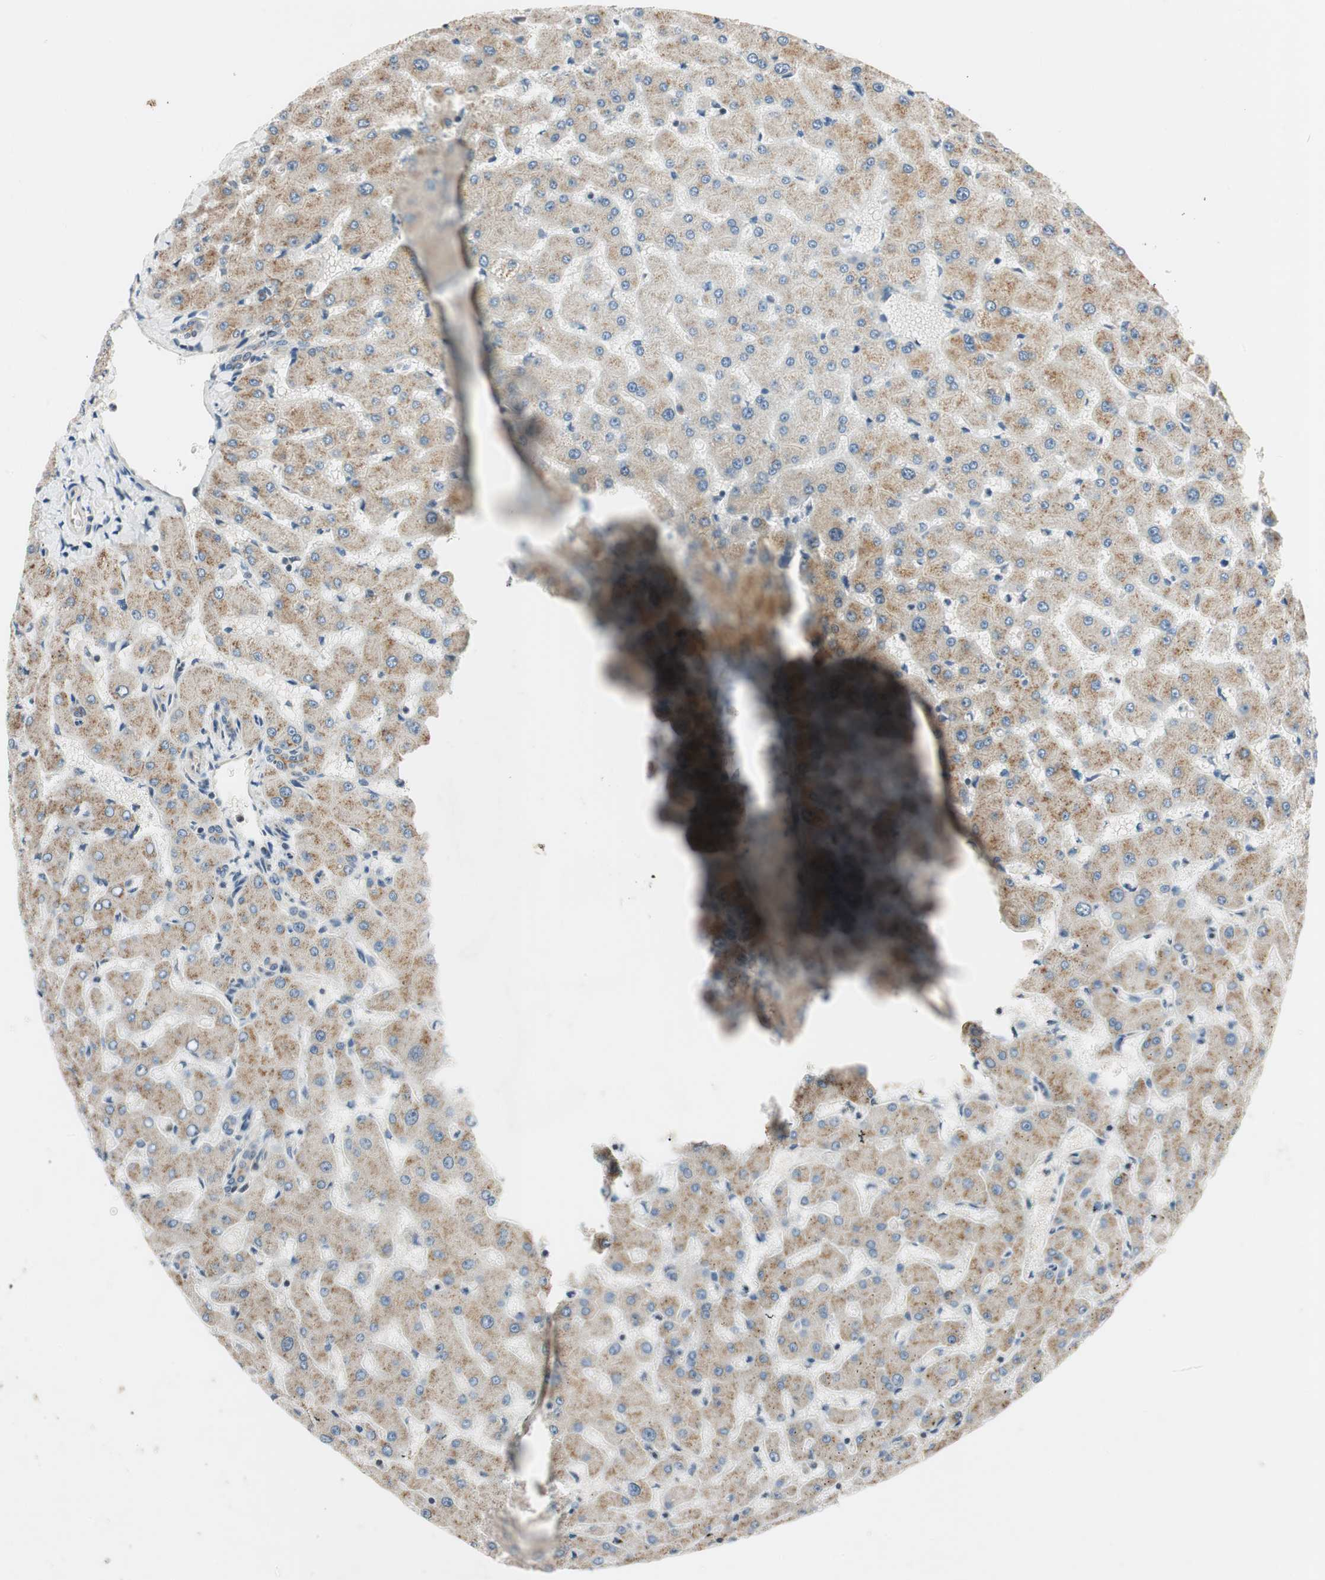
{"staining": {"intensity": "negative", "quantity": "none", "location": "none"}, "tissue": "liver", "cell_type": "Cholangiocytes", "image_type": "normal", "snomed": [{"axis": "morphology", "description": "Normal tissue, NOS"}, {"axis": "topography", "description": "Liver"}], "caption": "Immunohistochemical staining of benign liver shows no significant expression in cholangiocytes. (DAB immunohistochemistry, high magnification).", "gene": "GCLM", "patient": {"sex": "female", "age": 63}}